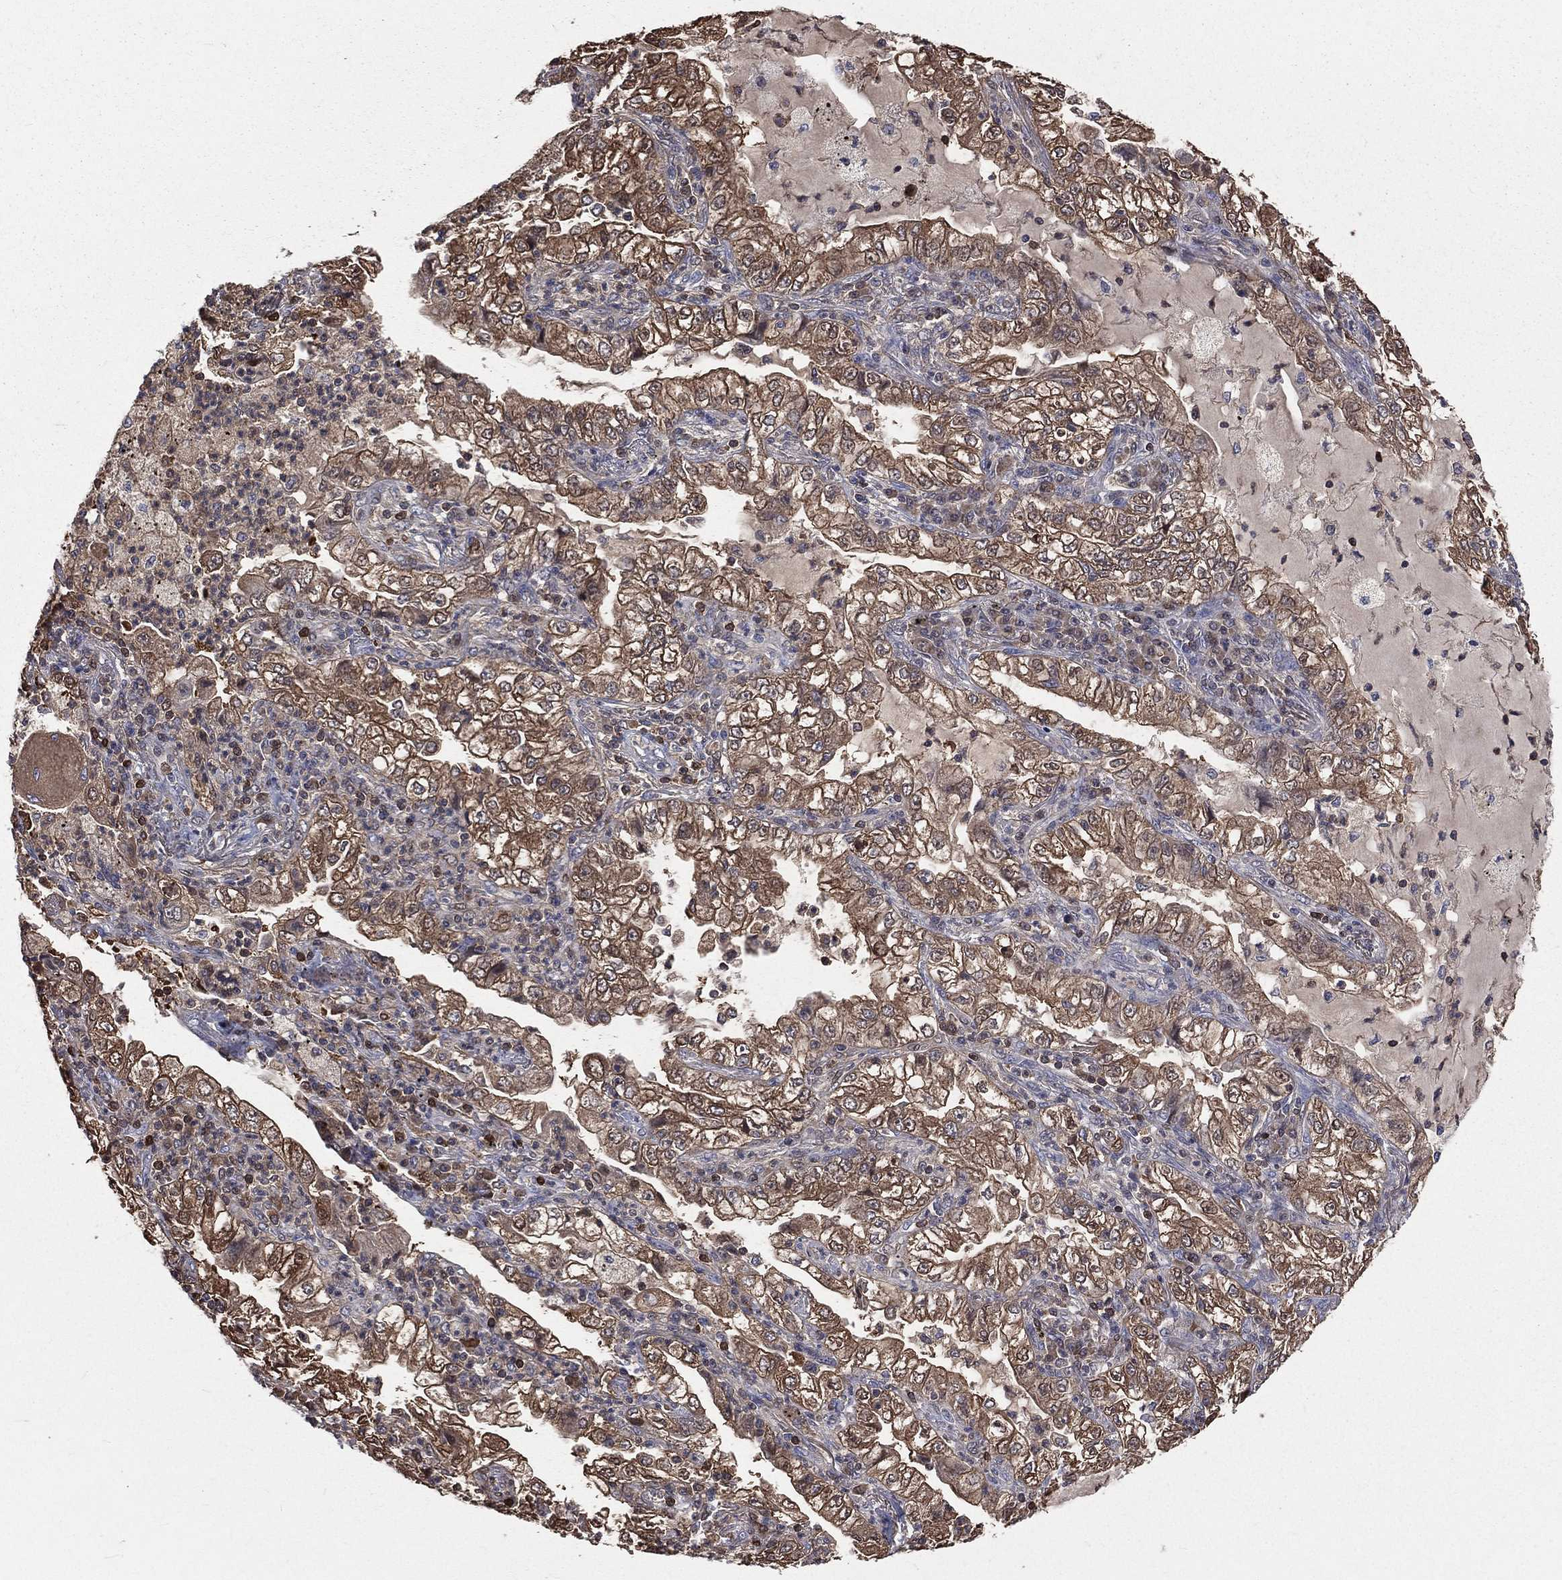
{"staining": {"intensity": "moderate", "quantity": ">75%", "location": "cytoplasmic/membranous"}, "tissue": "lung cancer", "cell_type": "Tumor cells", "image_type": "cancer", "snomed": [{"axis": "morphology", "description": "Adenocarcinoma, NOS"}, {"axis": "topography", "description": "Lung"}], "caption": "Immunohistochemistry (IHC) (DAB) staining of lung adenocarcinoma reveals moderate cytoplasmic/membranous protein staining in approximately >75% of tumor cells.", "gene": "TBC1D2", "patient": {"sex": "female", "age": 73}}